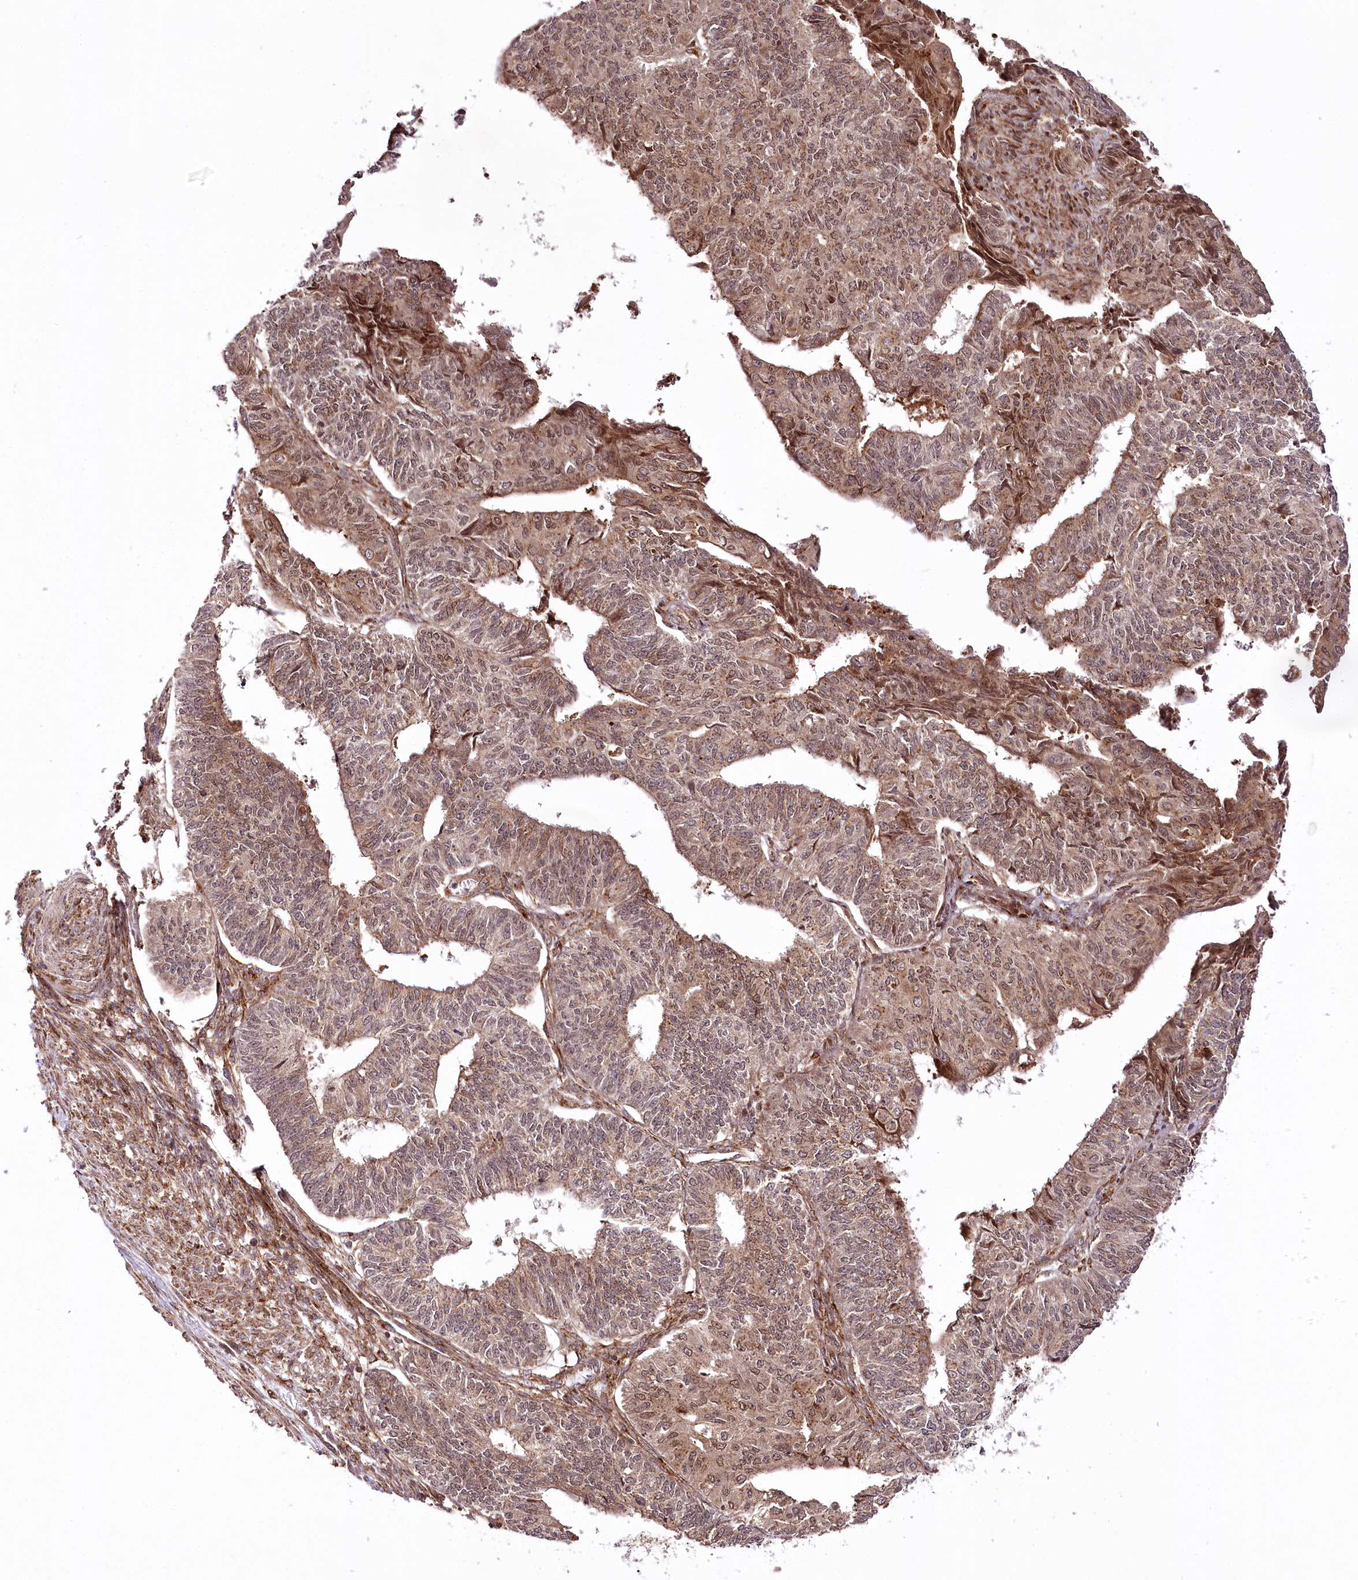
{"staining": {"intensity": "moderate", "quantity": ">75%", "location": "cytoplasmic/membranous,nuclear"}, "tissue": "endometrial cancer", "cell_type": "Tumor cells", "image_type": "cancer", "snomed": [{"axis": "morphology", "description": "Adenocarcinoma, NOS"}, {"axis": "topography", "description": "Endometrium"}], "caption": "Protein expression by IHC demonstrates moderate cytoplasmic/membranous and nuclear staining in about >75% of tumor cells in endometrial cancer. (brown staining indicates protein expression, while blue staining denotes nuclei).", "gene": "COPG1", "patient": {"sex": "female", "age": 32}}